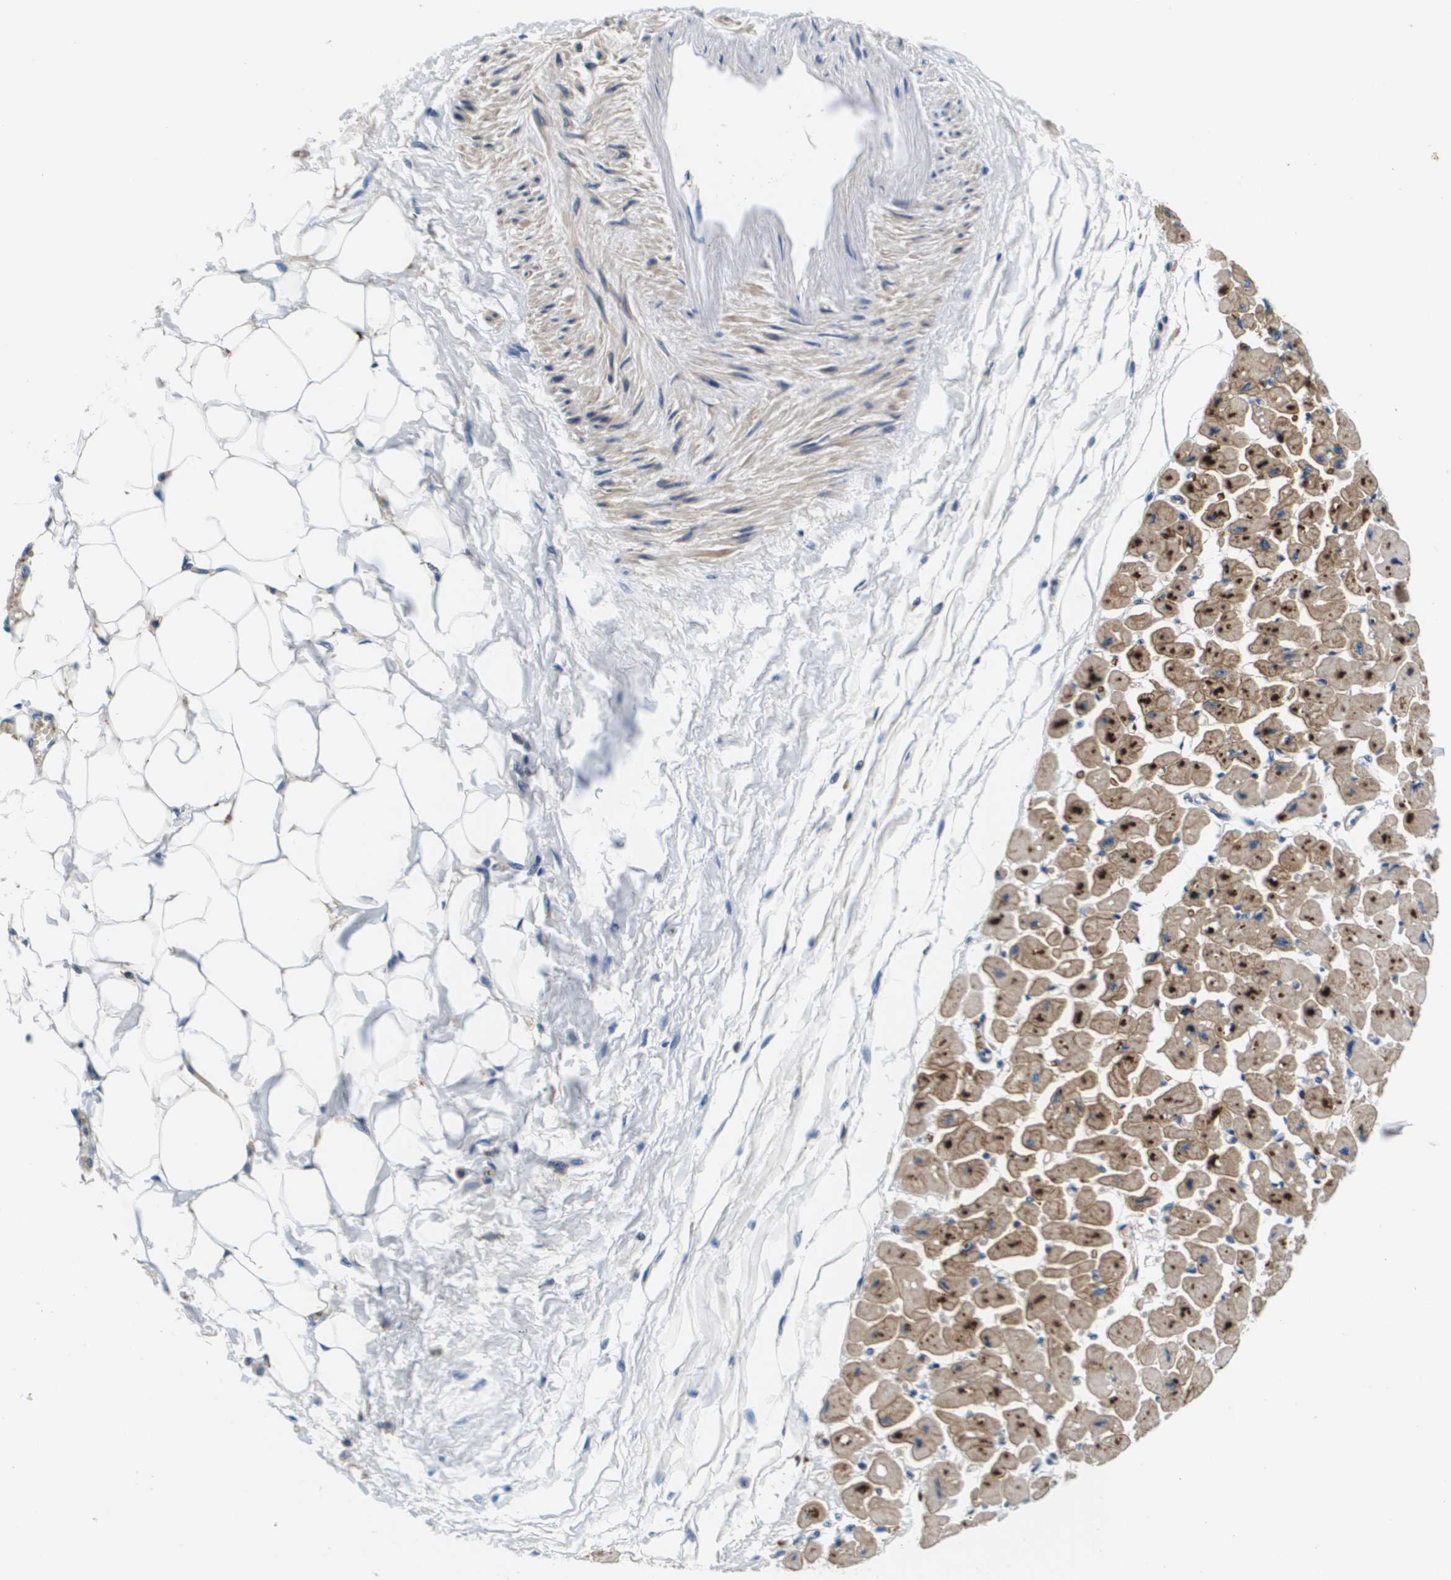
{"staining": {"intensity": "weak", "quantity": ">75%", "location": "cytoplasmic/membranous"}, "tissue": "heart muscle", "cell_type": "Cardiomyocytes", "image_type": "normal", "snomed": [{"axis": "morphology", "description": "Normal tissue, NOS"}, {"axis": "topography", "description": "Heart"}], "caption": "This photomicrograph demonstrates immunohistochemistry (IHC) staining of unremarkable heart muscle, with low weak cytoplasmic/membranous staining in about >75% of cardiomyocytes.", "gene": "KCNQ5", "patient": {"sex": "female", "age": 54}}